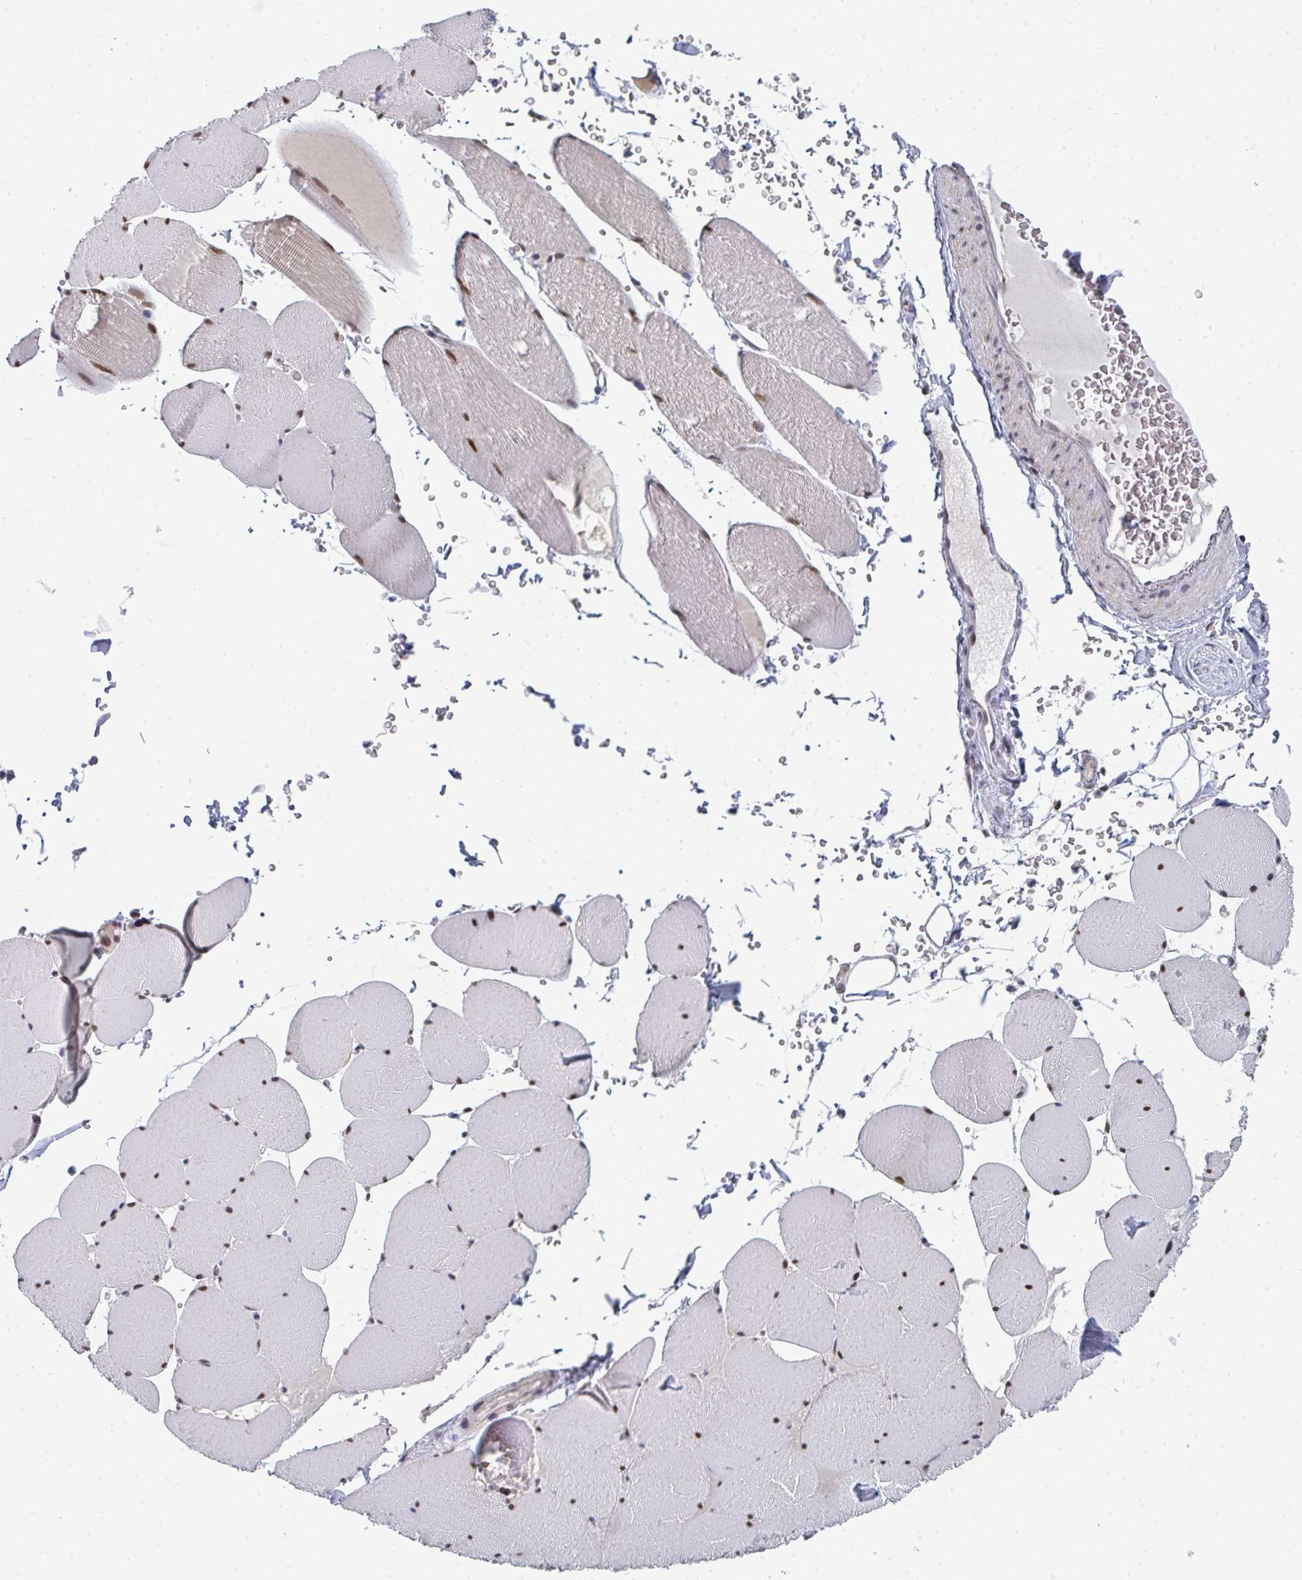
{"staining": {"intensity": "moderate", "quantity": "25%-75%", "location": "nuclear"}, "tissue": "skeletal muscle", "cell_type": "Myocytes", "image_type": "normal", "snomed": [{"axis": "morphology", "description": "Normal tissue, NOS"}, {"axis": "topography", "description": "Skeletal muscle"}, {"axis": "topography", "description": "Head-Neck"}], "caption": "A medium amount of moderate nuclear staining is present in approximately 25%-75% of myocytes in normal skeletal muscle. (DAB IHC with brightfield microscopy, high magnification).", "gene": "ATF1", "patient": {"sex": "male", "age": 66}}